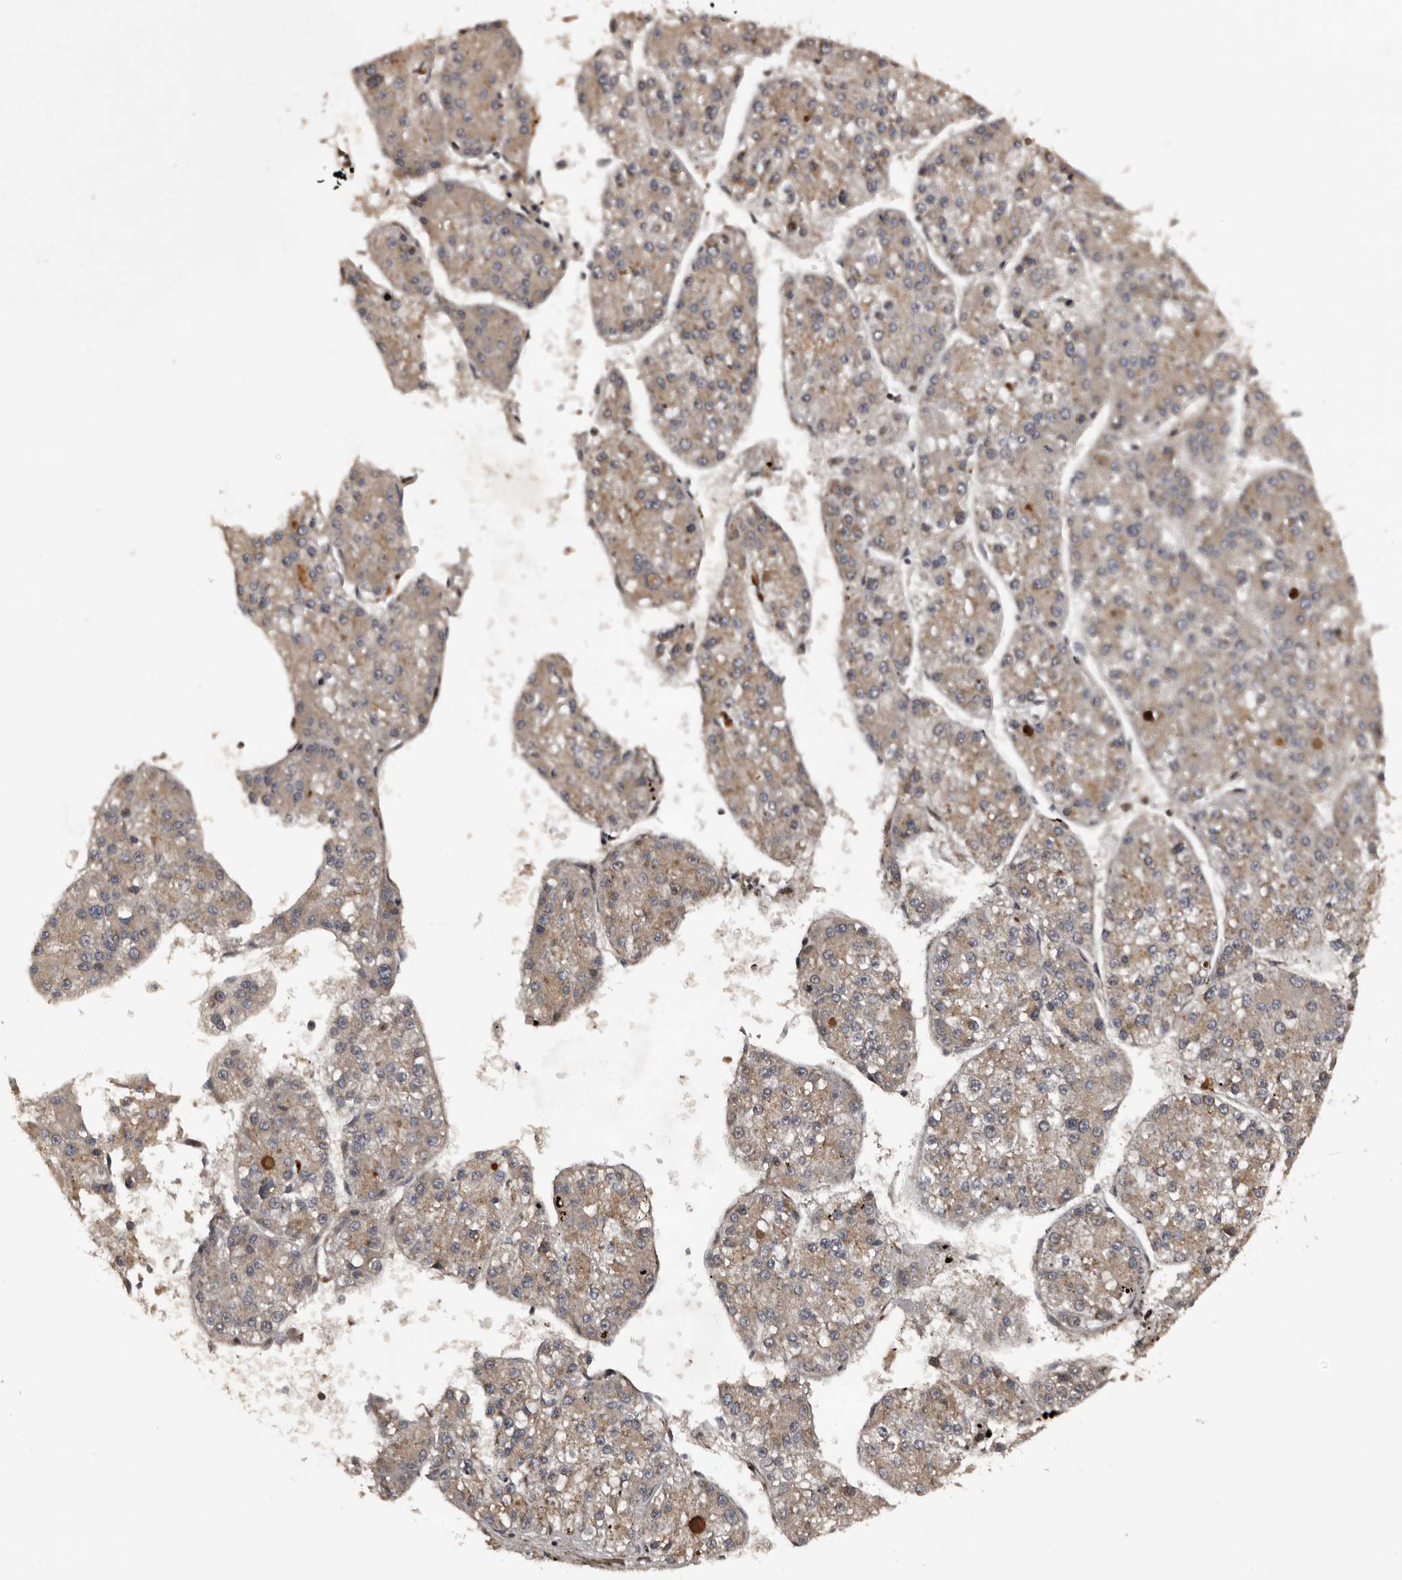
{"staining": {"intensity": "weak", "quantity": "25%-75%", "location": "cytoplasmic/membranous"}, "tissue": "liver cancer", "cell_type": "Tumor cells", "image_type": "cancer", "snomed": [{"axis": "morphology", "description": "Carcinoma, Hepatocellular, NOS"}, {"axis": "topography", "description": "Liver"}], "caption": "A brown stain shows weak cytoplasmic/membranous staining of a protein in human liver hepatocellular carcinoma tumor cells.", "gene": "SERTAD4", "patient": {"sex": "female", "age": 73}}